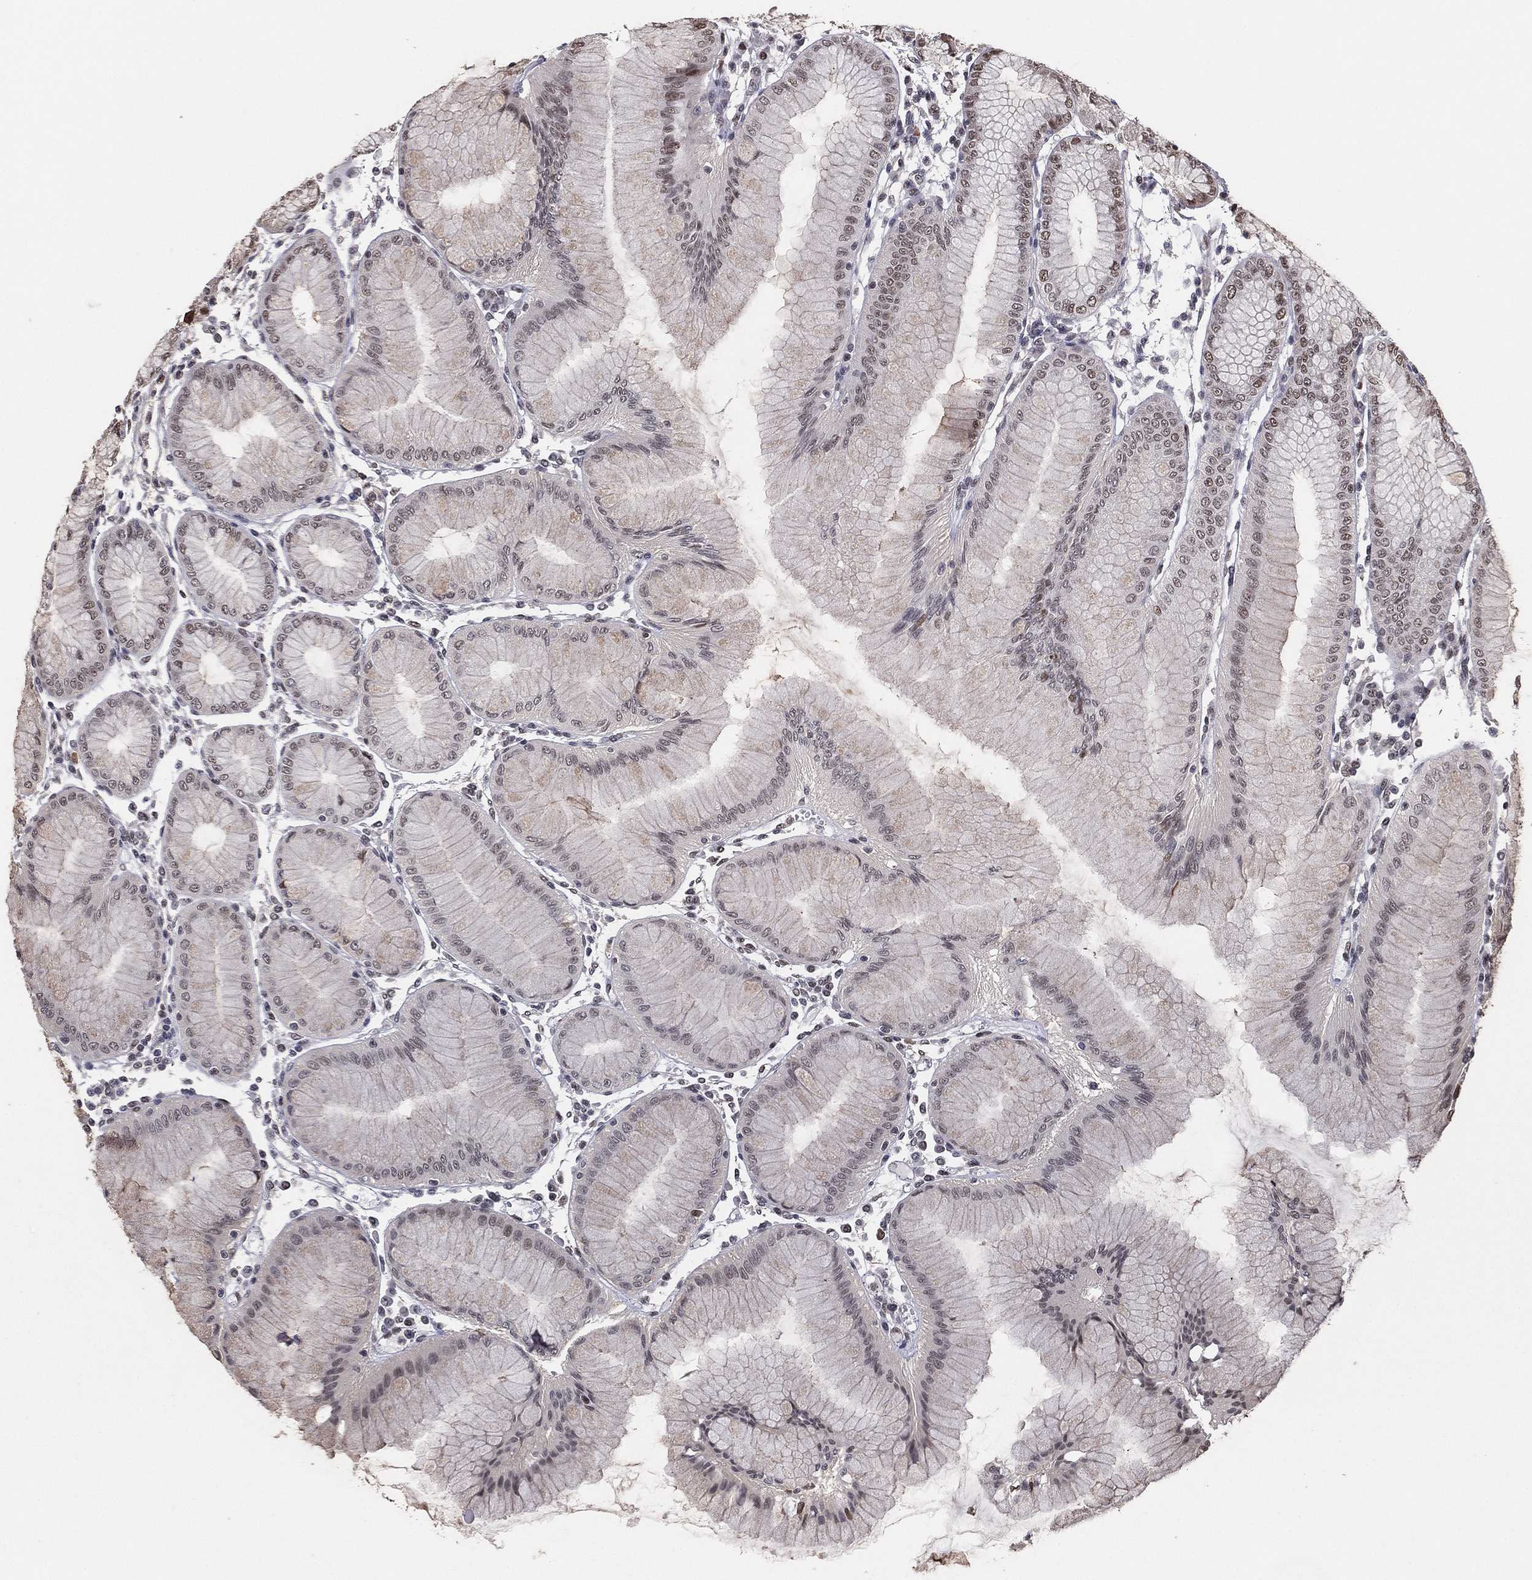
{"staining": {"intensity": "strong", "quantity": "25%-75%", "location": "nuclear"}, "tissue": "stomach", "cell_type": "Glandular cells", "image_type": "normal", "snomed": [{"axis": "morphology", "description": "Normal tissue, NOS"}, {"axis": "topography", "description": "Stomach"}], "caption": "Stomach stained with a brown dye demonstrates strong nuclear positive positivity in about 25%-75% of glandular cells.", "gene": "GPALPP1", "patient": {"sex": "female", "age": 57}}